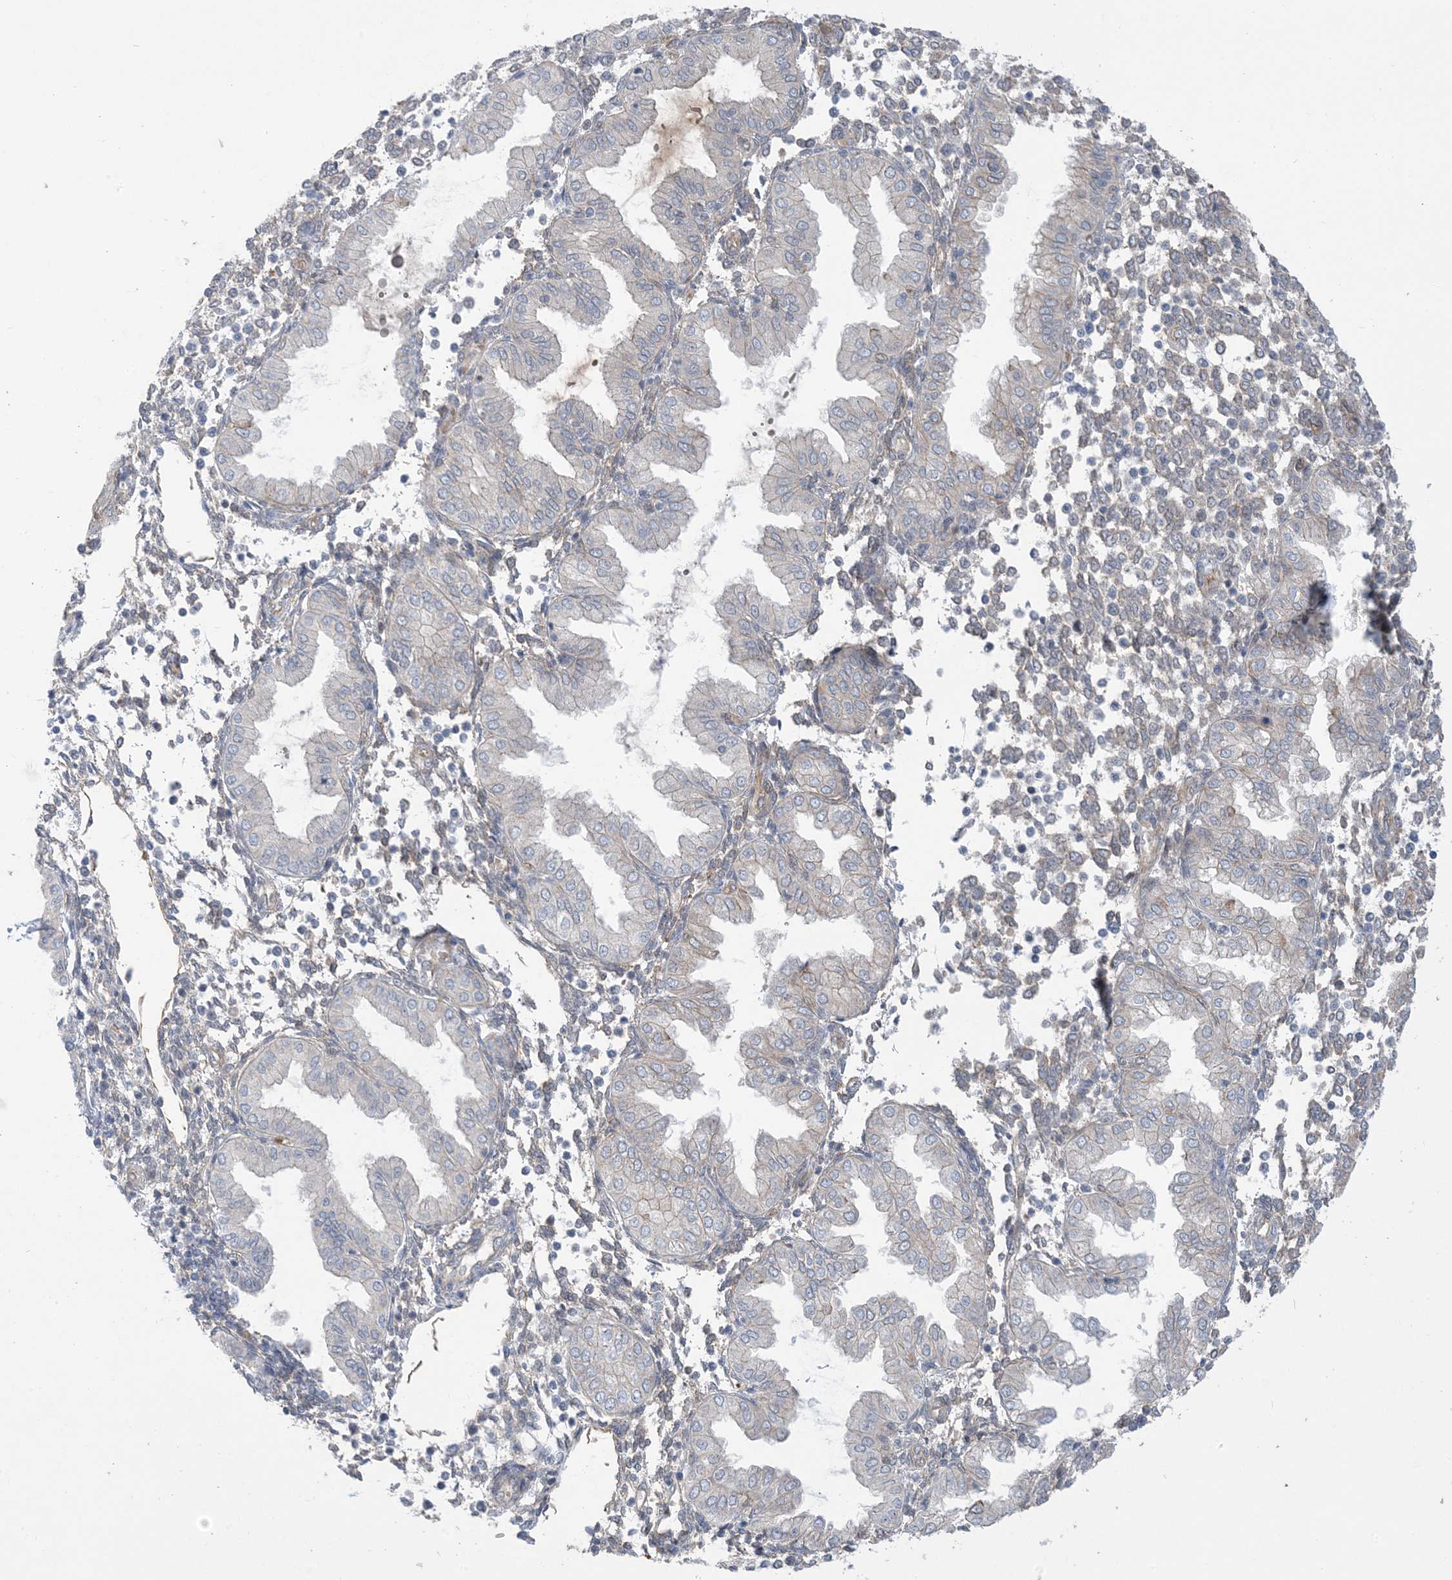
{"staining": {"intensity": "negative", "quantity": "none", "location": "none"}, "tissue": "endometrium", "cell_type": "Cells in endometrial stroma", "image_type": "normal", "snomed": [{"axis": "morphology", "description": "Normal tissue, NOS"}, {"axis": "topography", "description": "Endometrium"}], "caption": "IHC photomicrograph of normal human endometrium stained for a protein (brown), which shows no staining in cells in endometrial stroma.", "gene": "AOC1", "patient": {"sex": "female", "age": 53}}